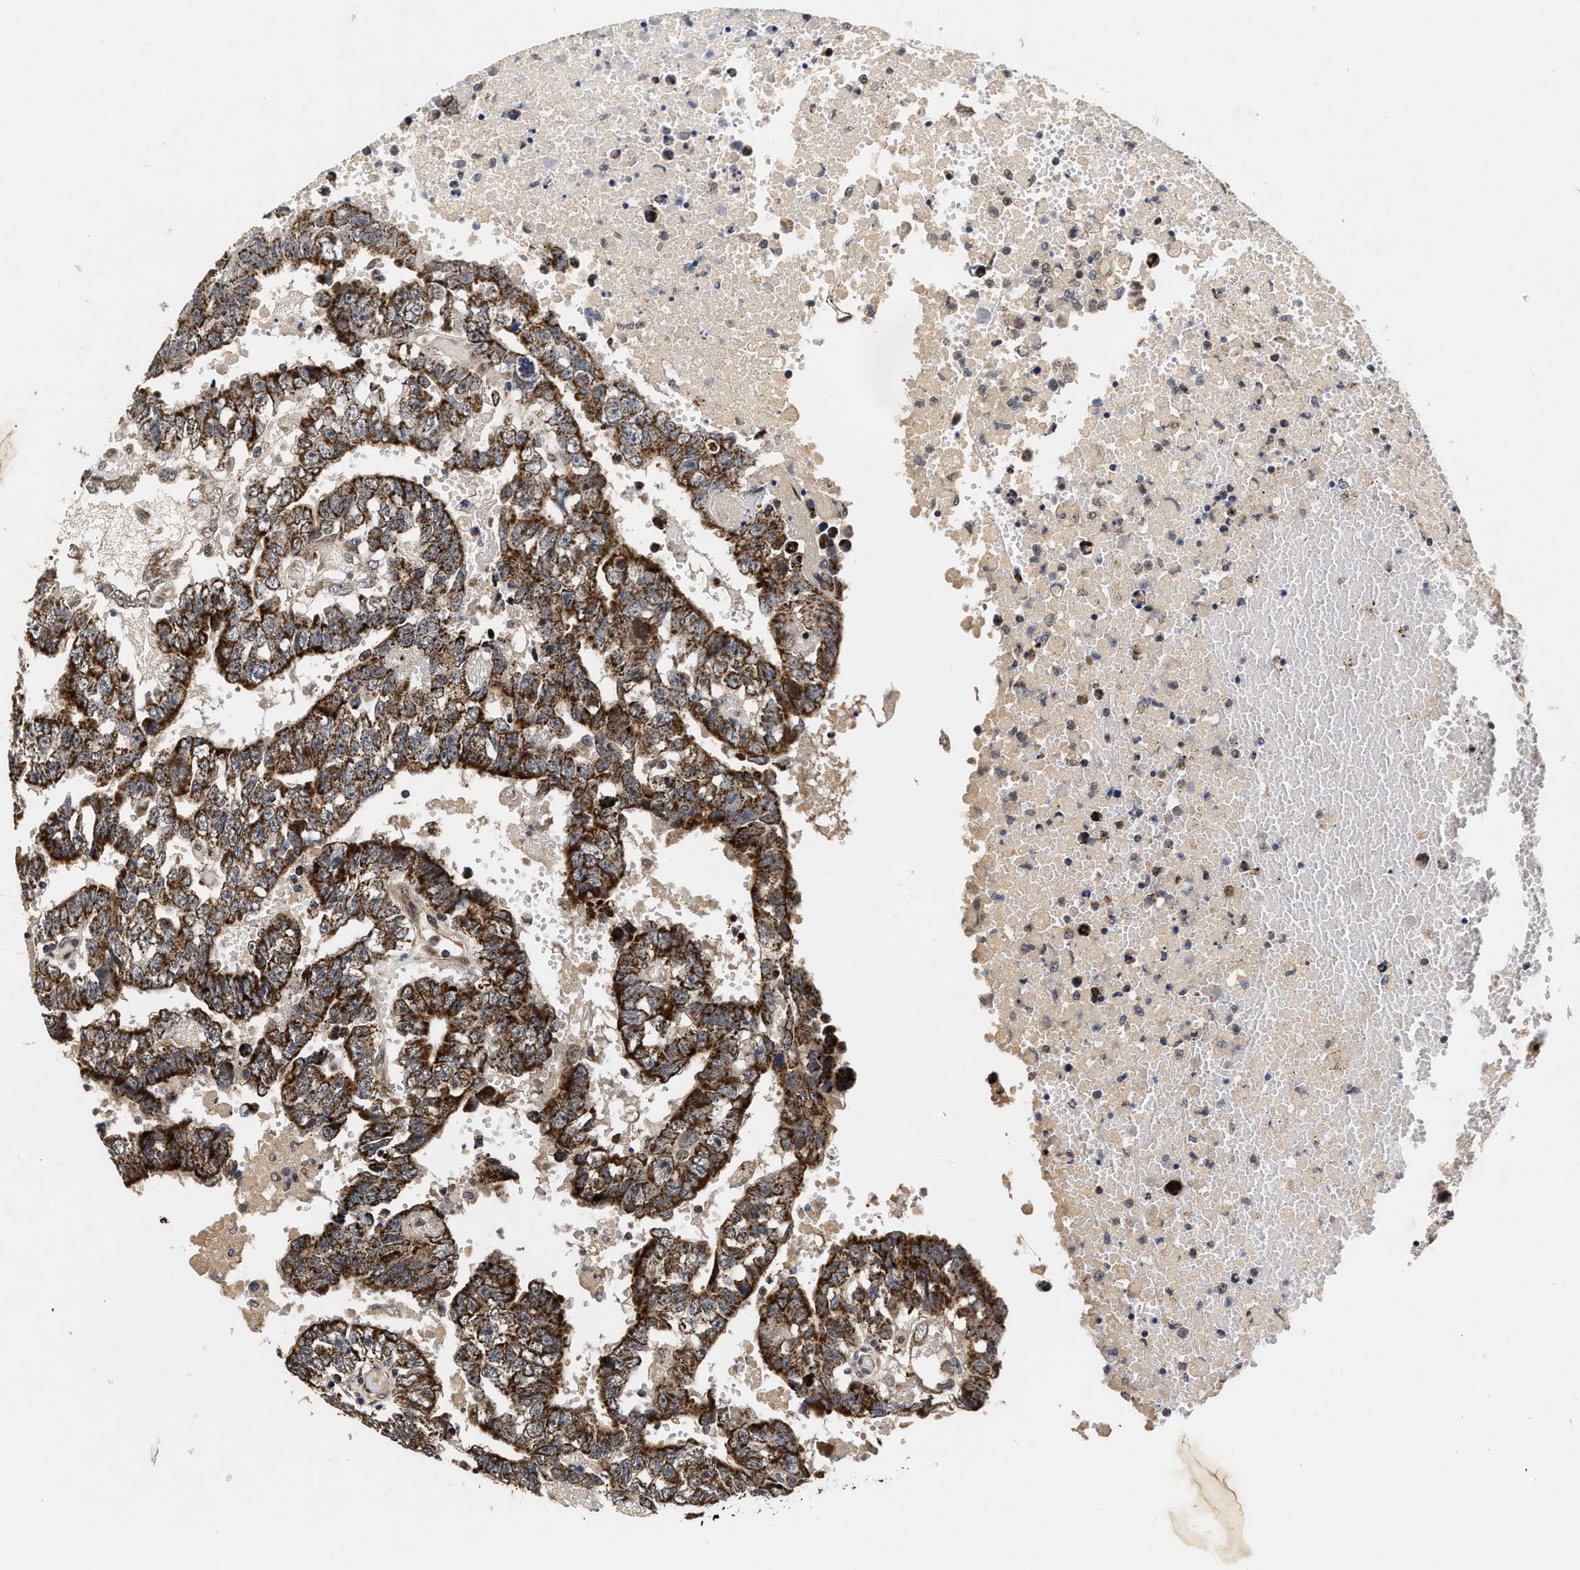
{"staining": {"intensity": "strong", "quantity": ">75%", "location": "cytoplasmic/membranous"}, "tissue": "testis cancer", "cell_type": "Tumor cells", "image_type": "cancer", "snomed": [{"axis": "morphology", "description": "Carcinoma, Embryonal, NOS"}, {"axis": "topography", "description": "Testis"}], "caption": "Embryonal carcinoma (testis) stained with a protein marker reveals strong staining in tumor cells.", "gene": "SCYL2", "patient": {"sex": "male", "age": 25}}